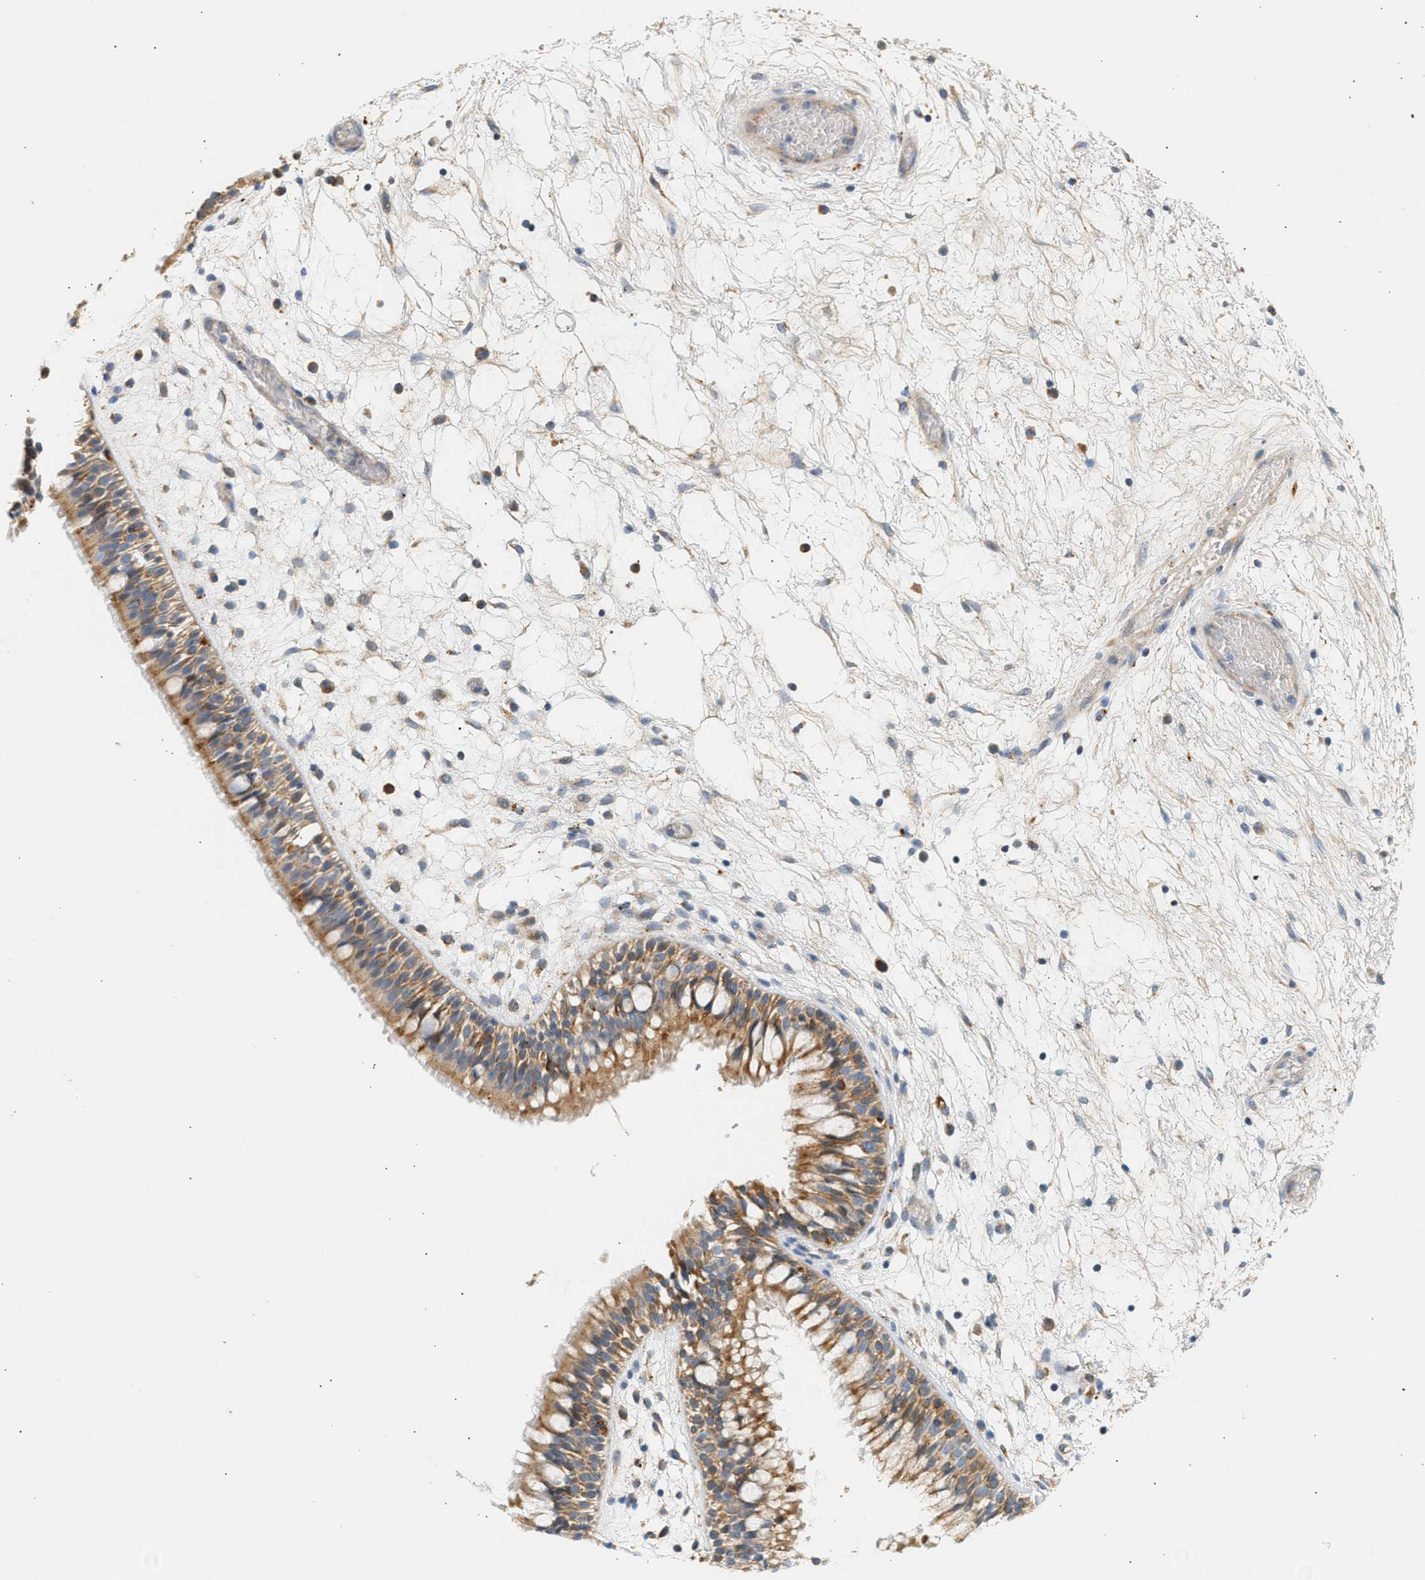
{"staining": {"intensity": "moderate", "quantity": ">75%", "location": "cytoplasmic/membranous"}, "tissue": "nasopharynx", "cell_type": "Respiratory epithelial cells", "image_type": "normal", "snomed": [{"axis": "morphology", "description": "Normal tissue, NOS"}, {"axis": "morphology", "description": "Inflammation, NOS"}, {"axis": "topography", "description": "Nasopharynx"}], "caption": "Respiratory epithelial cells reveal moderate cytoplasmic/membranous staining in about >75% of cells in benign nasopharynx.", "gene": "ENTHD1", "patient": {"sex": "male", "age": 48}}